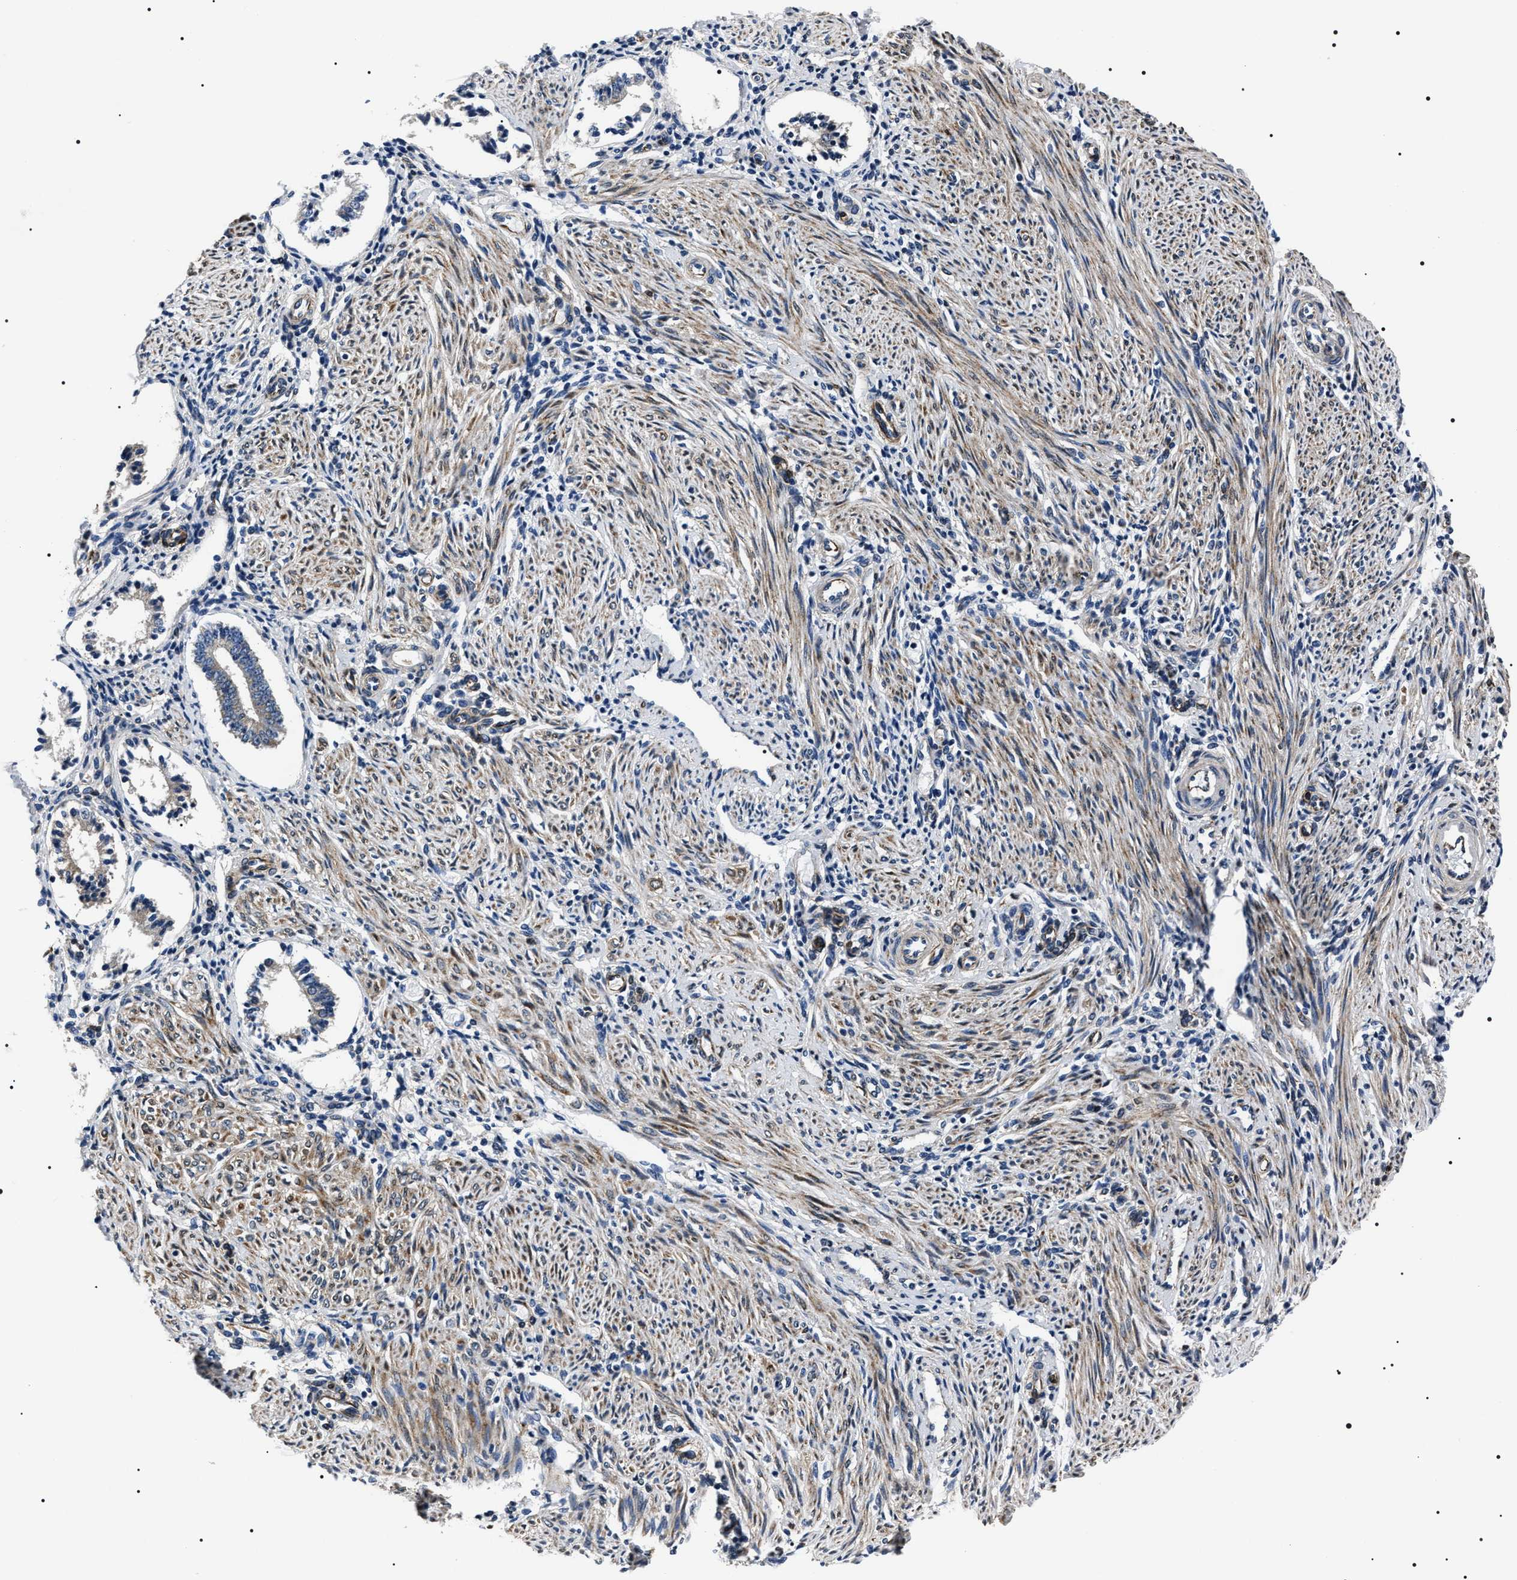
{"staining": {"intensity": "moderate", "quantity": "<25%", "location": "cytoplasmic/membranous"}, "tissue": "endometrium", "cell_type": "Cells in endometrial stroma", "image_type": "normal", "snomed": [{"axis": "morphology", "description": "Normal tissue, NOS"}, {"axis": "topography", "description": "Endometrium"}], "caption": "This photomicrograph reveals immunohistochemistry (IHC) staining of normal endometrium, with low moderate cytoplasmic/membranous staining in approximately <25% of cells in endometrial stroma.", "gene": "BAG2", "patient": {"sex": "female", "age": 42}}